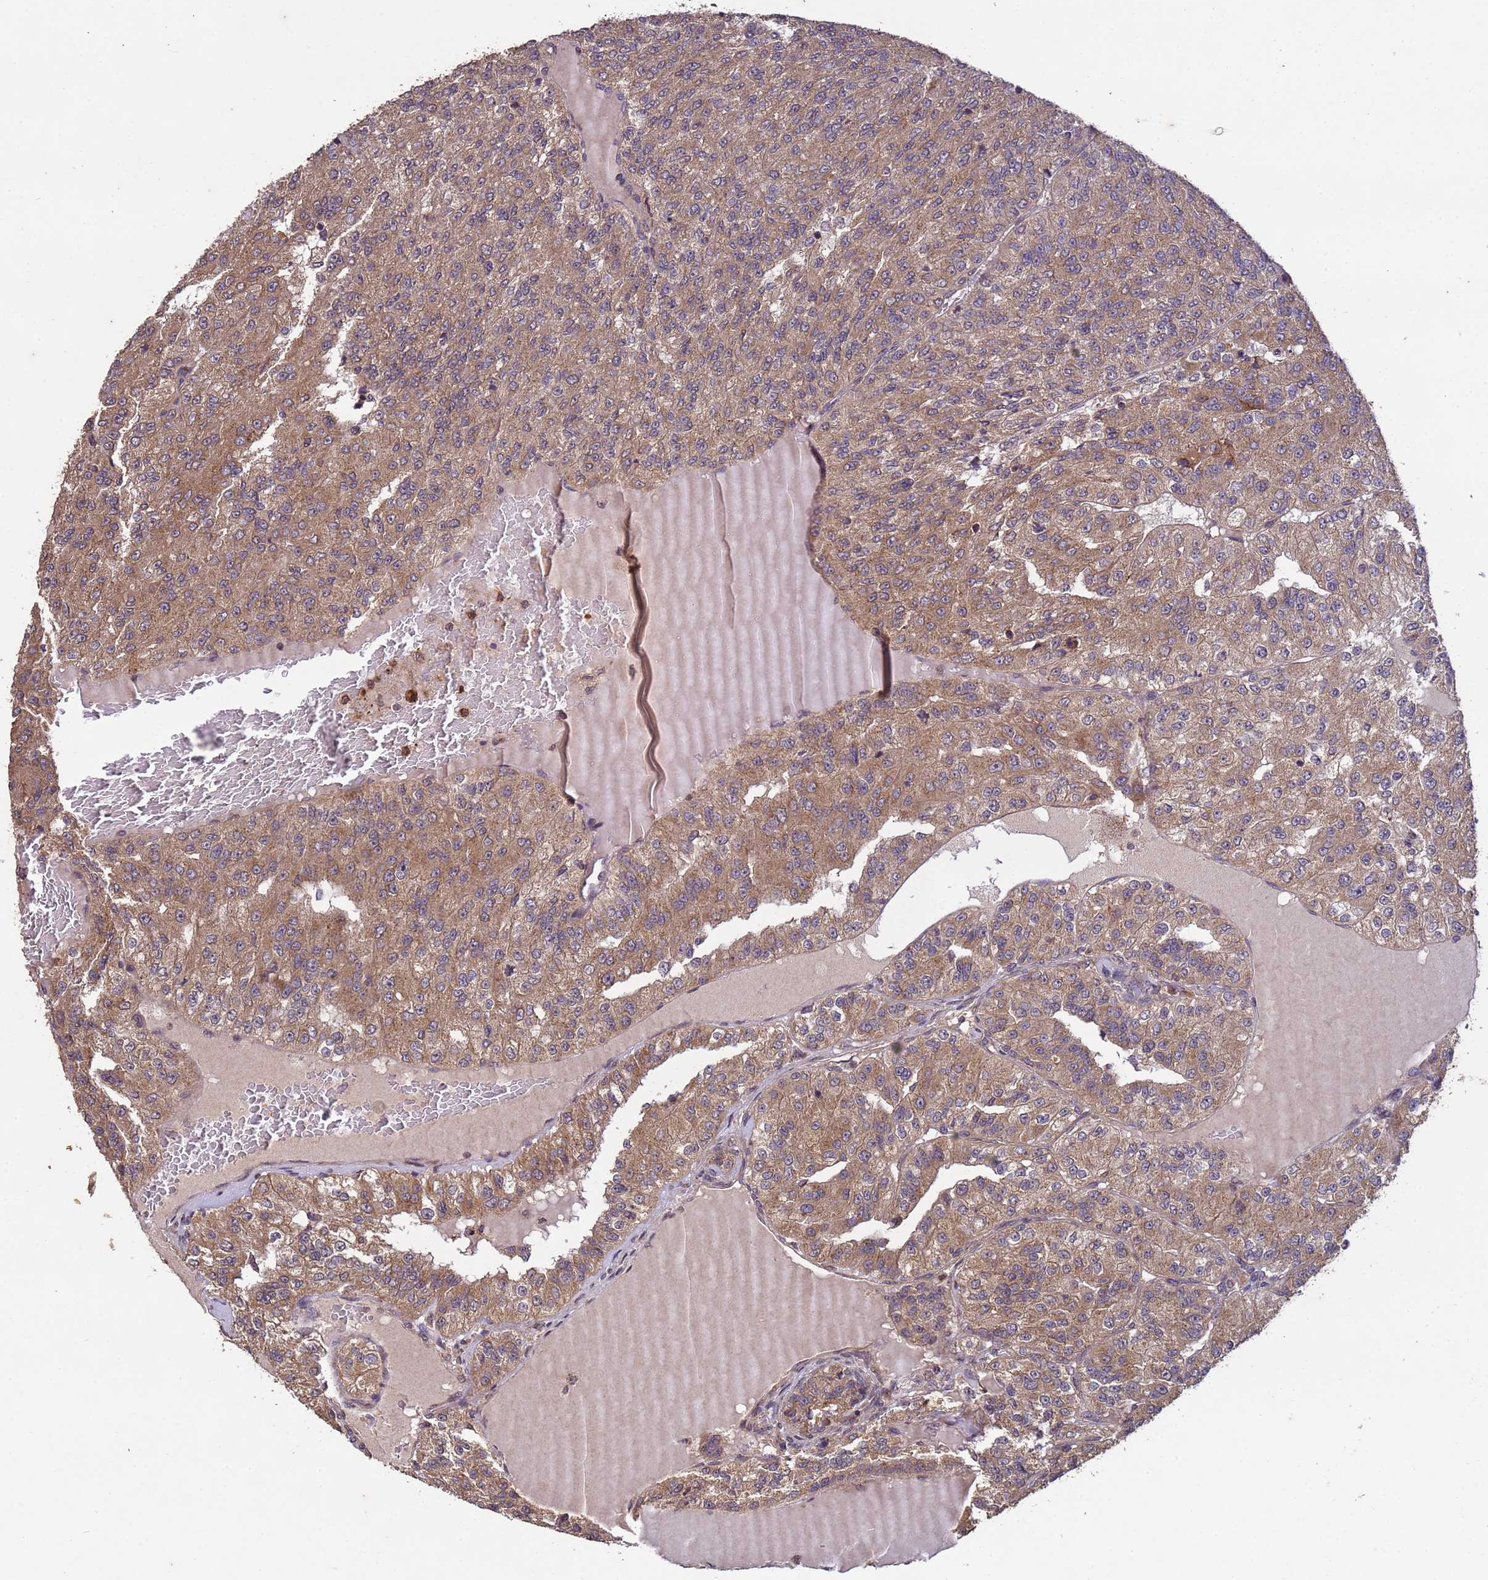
{"staining": {"intensity": "moderate", "quantity": ">75%", "location": "cytoplasmic/membranous"}, "tissue": "renal cancer", "cell_type": "Tumor cells", "image_type": "cancer", "snomed": [{"axis": "morphology", "description": "Adenocarcinoma, NOS"}, {"axis": "topography", "description": "Kidney"}], "caption": "Adenocarcinoma (renal) tissue shows moderate cytoplasmic/membranous staining in about >75% of tumor cells, visualized by immunohistochemistry.", "gene": "FASTKD1", "patient": {"sex": "female", "age": 63}}